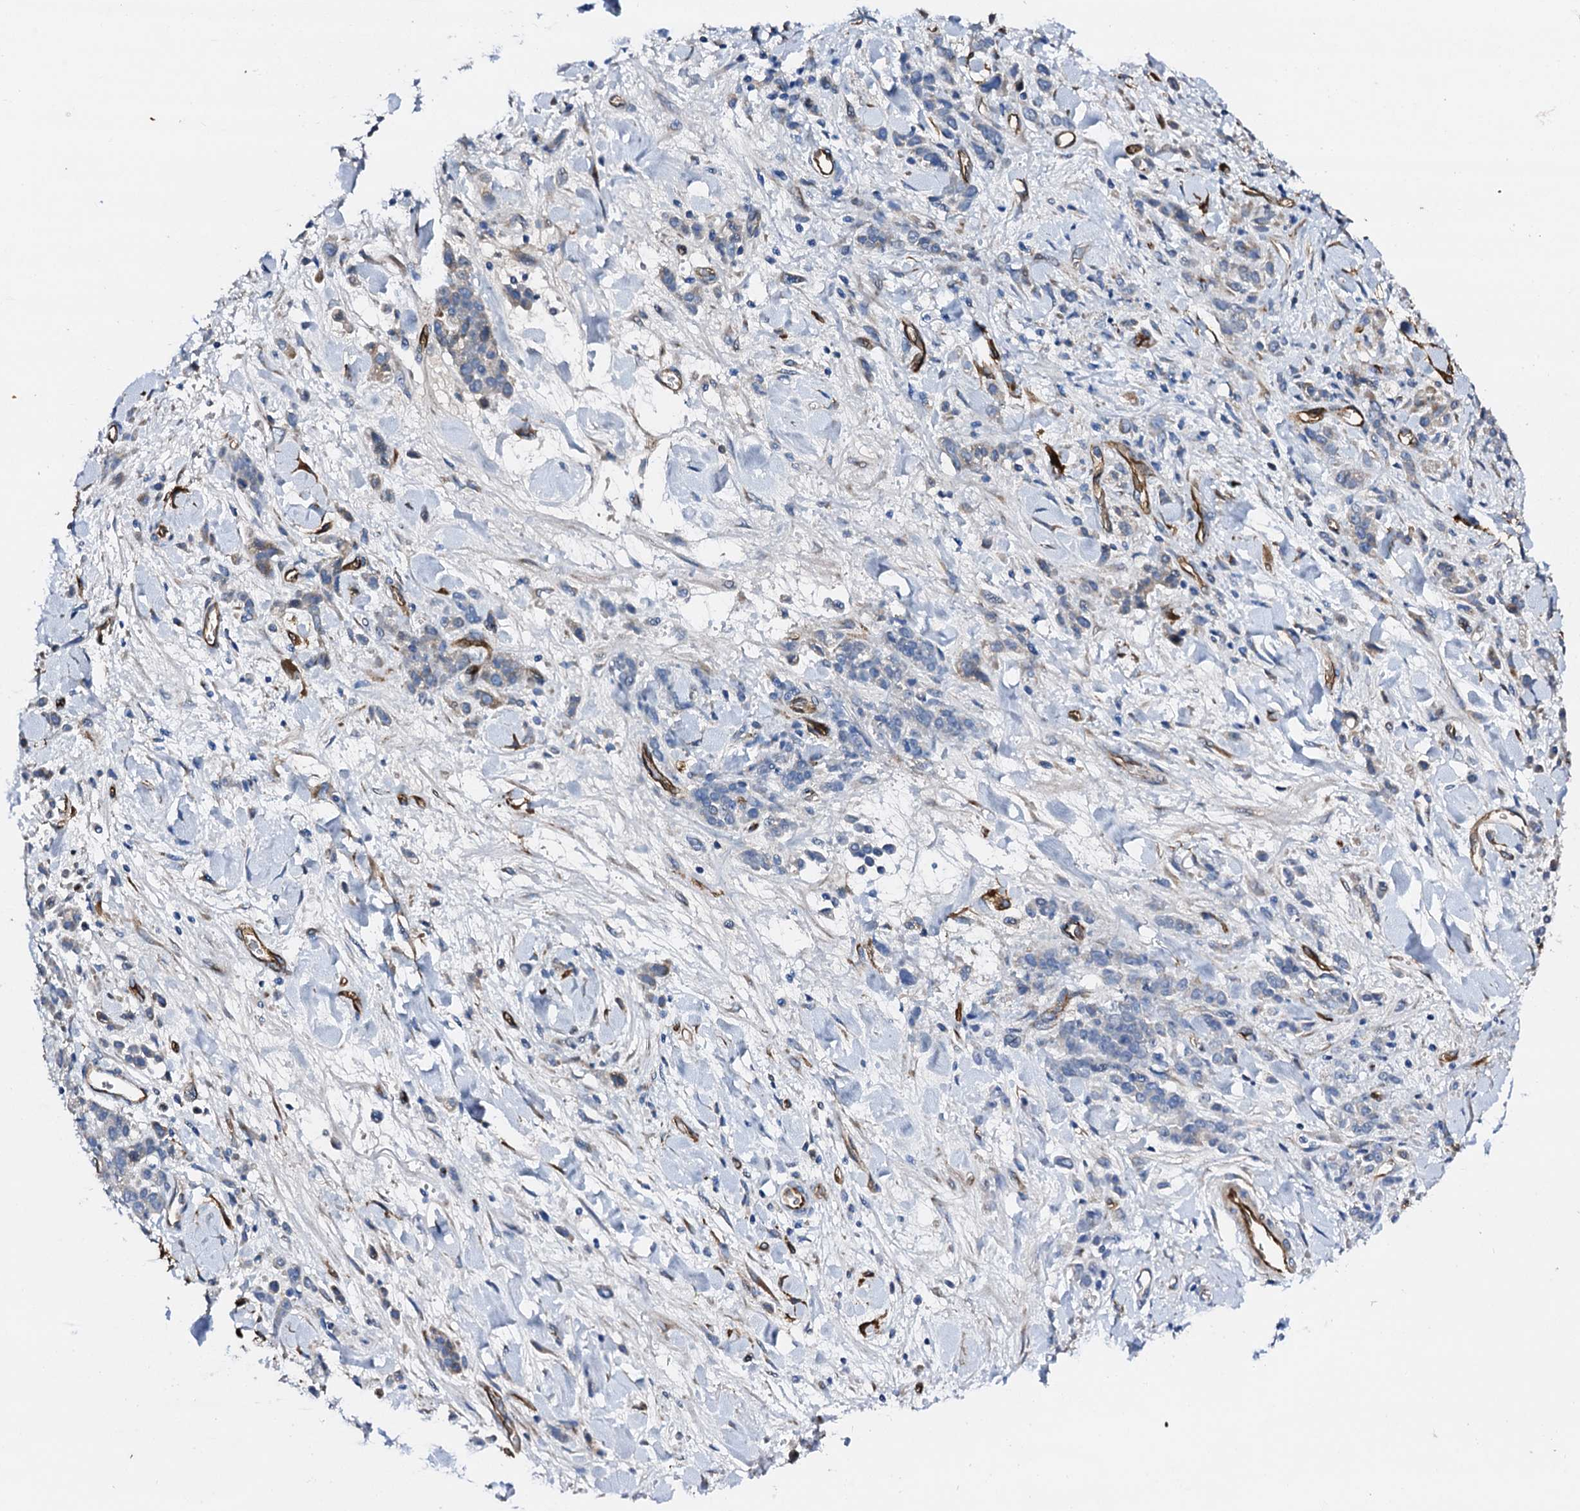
{"staining": {"intensity": "negative", "quantity": "none", "location": "none"}, "tissue": "stomach cancer", "cell_type": "Tumor cells", "image_type": "cancer", "snomed": [{"axis": "morphology", "description": "Normal tissue, NOS"}, {"axis": "morphology", "description": "Adenocarcinoma, NOS"}, {"axis": "topography", "description": "Stomach"}], "caption": "Micrograph shows no significant protein positivity in tumor cells of stomach cancer.", "gene": "DBX1", "patient": {"sex": "male", "age": 82}}